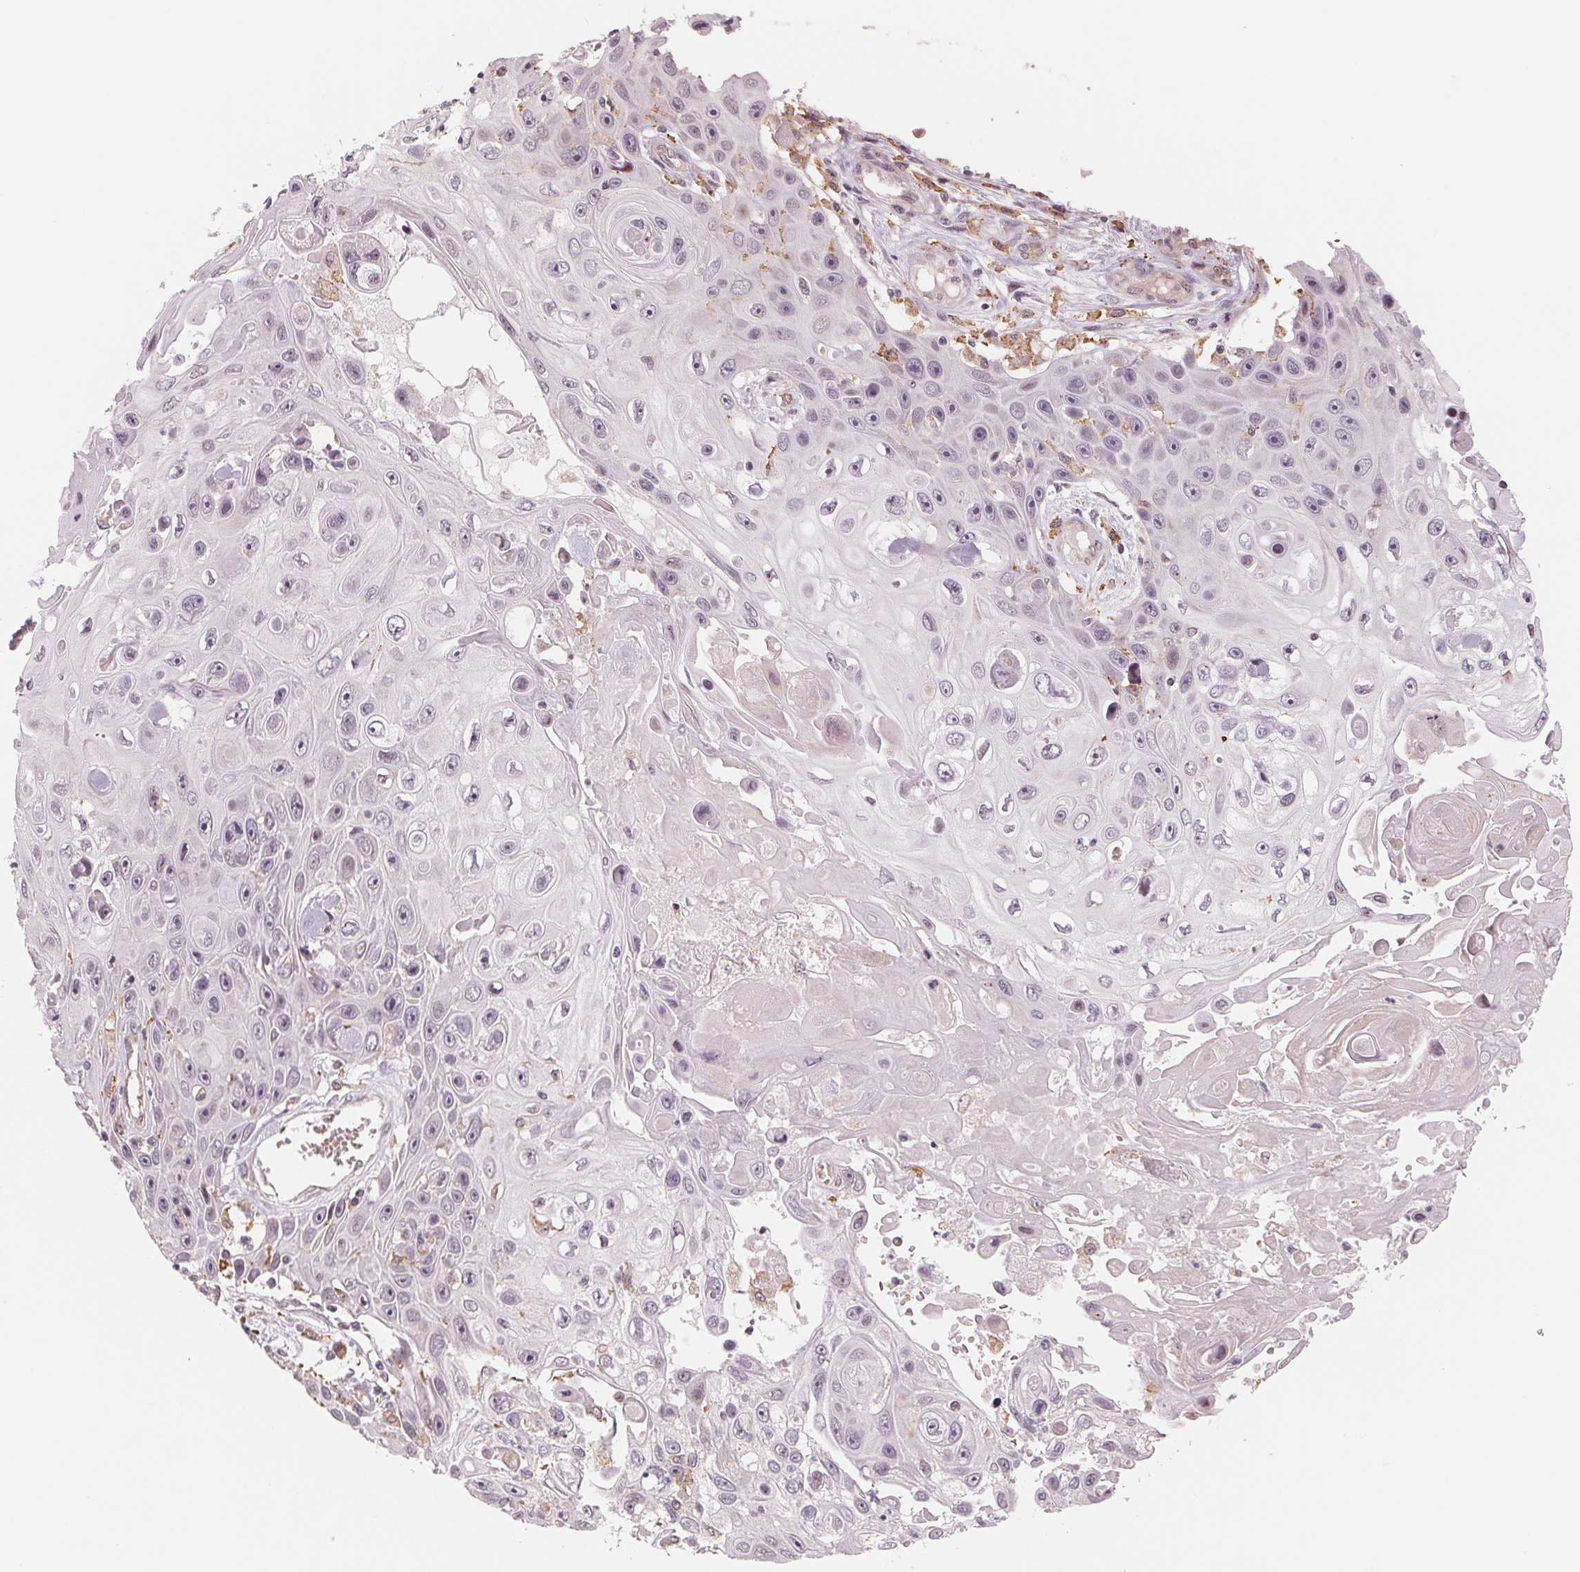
{"staining": {"intensity": "negative", "quantity": "none", "location": "none"}, "tissue": "skin cancer", "cell_type": "Tumor cells", "image_type": "cancer", "snomed": [{"axis": "morphology", "description": "Squamous cell carcinoma, NOS"}, {"axis": "topography", "description": "Skin"}], "caption": "Immunohistochemical staining of human skin squamous cell carcinoma shows no significant expression in tumor cells.", "gene": "IL9R", "patient": {"sex": "male", "age": 82}}